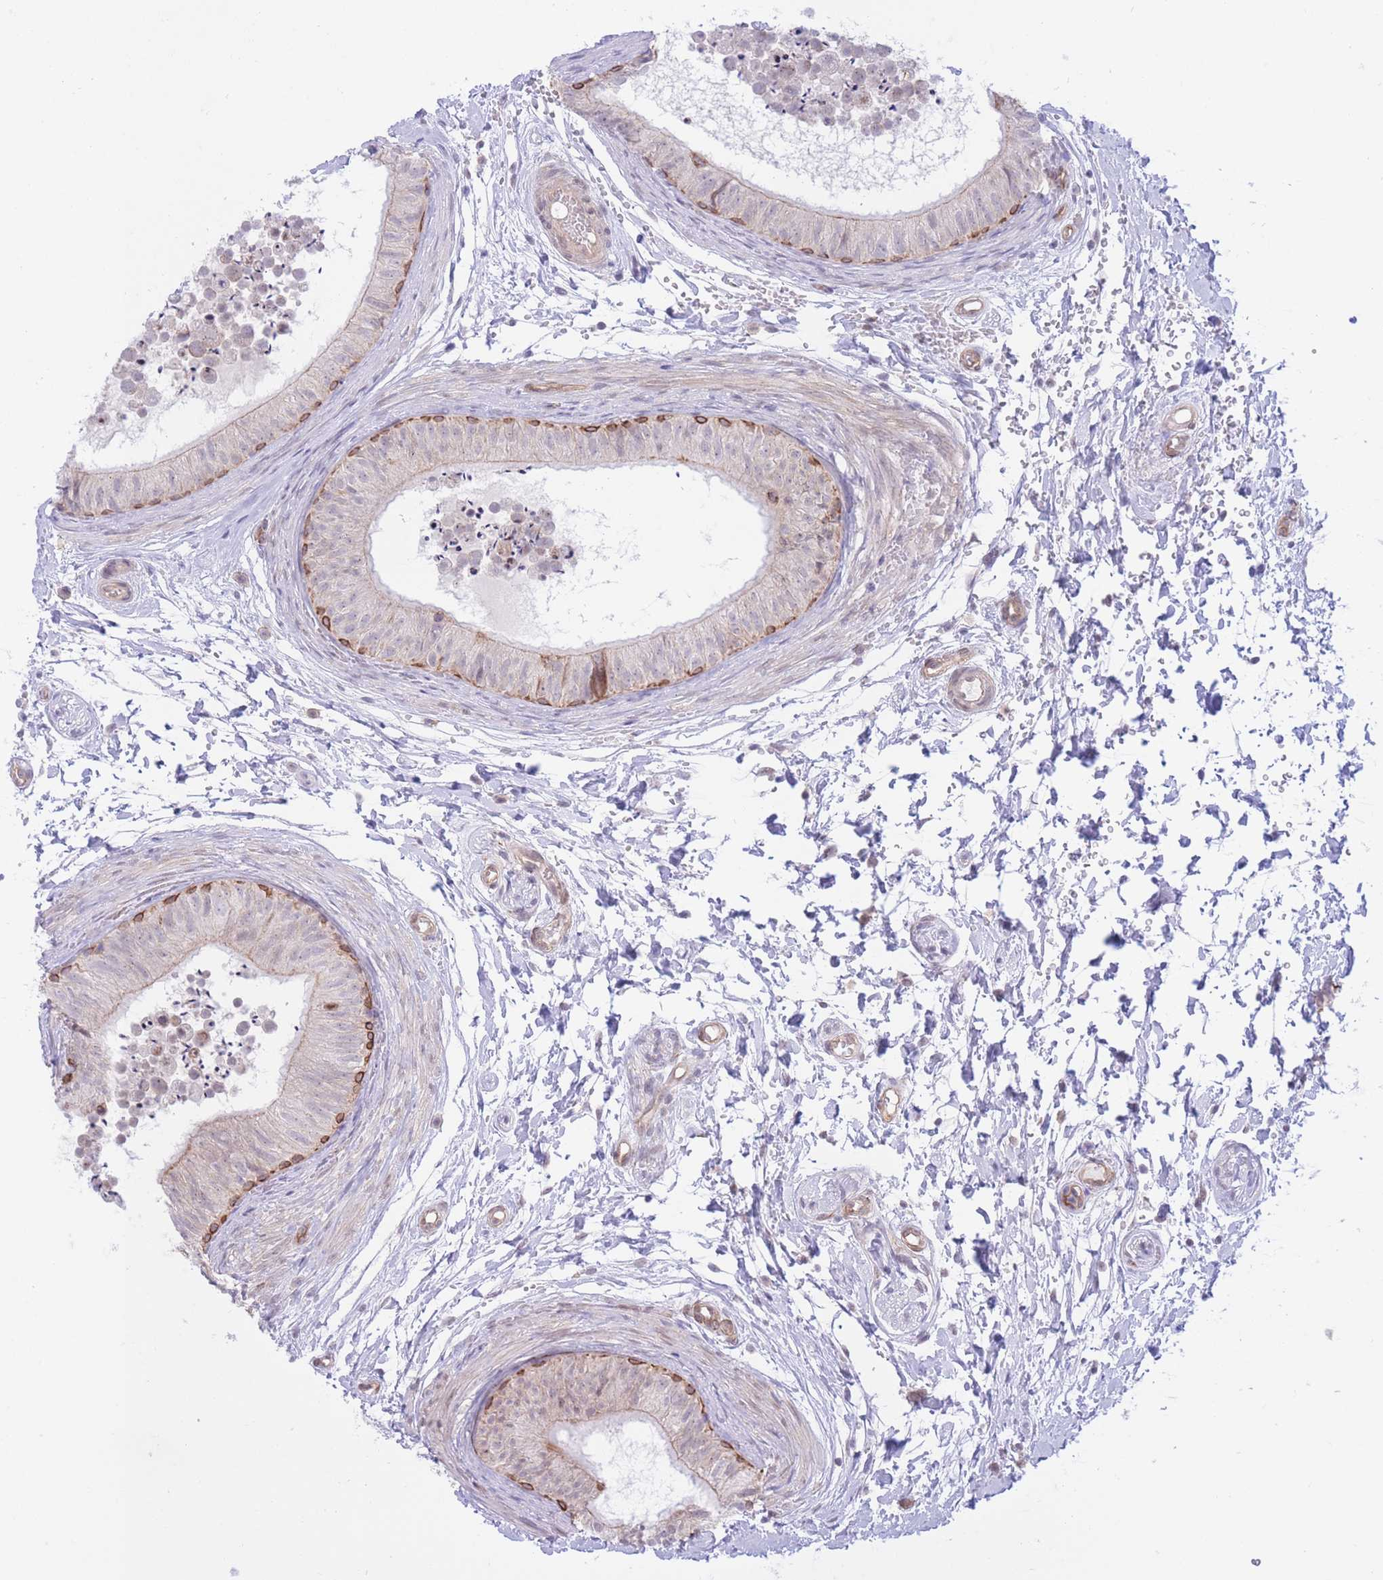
{"staining": {"intensity": "strong", "quantity": "<25%", "location": "cytoplasmic/membranous"}, "tissue": "epididymis", "cell_type": "Glandular cells", "image_type": "normal", "snomed": [{"axis": "morphology", "description": "Normal tissue, NOS"}, {"axis": "topography", "description": "Epididymis"}], "caption": "DAB (3,3'-diaminobenzidine) immunohistochemical staining of benign epididymis exhibits strong cytoplasmic/membranous protein positivity in approximately <25% of glandular cells. (DAB (3,3'-diaminobenzidine) IHC with brightfield microscopy, high magnification).", "gene": "MRPS31", "patient": {"sex": "male", "age": 15}}